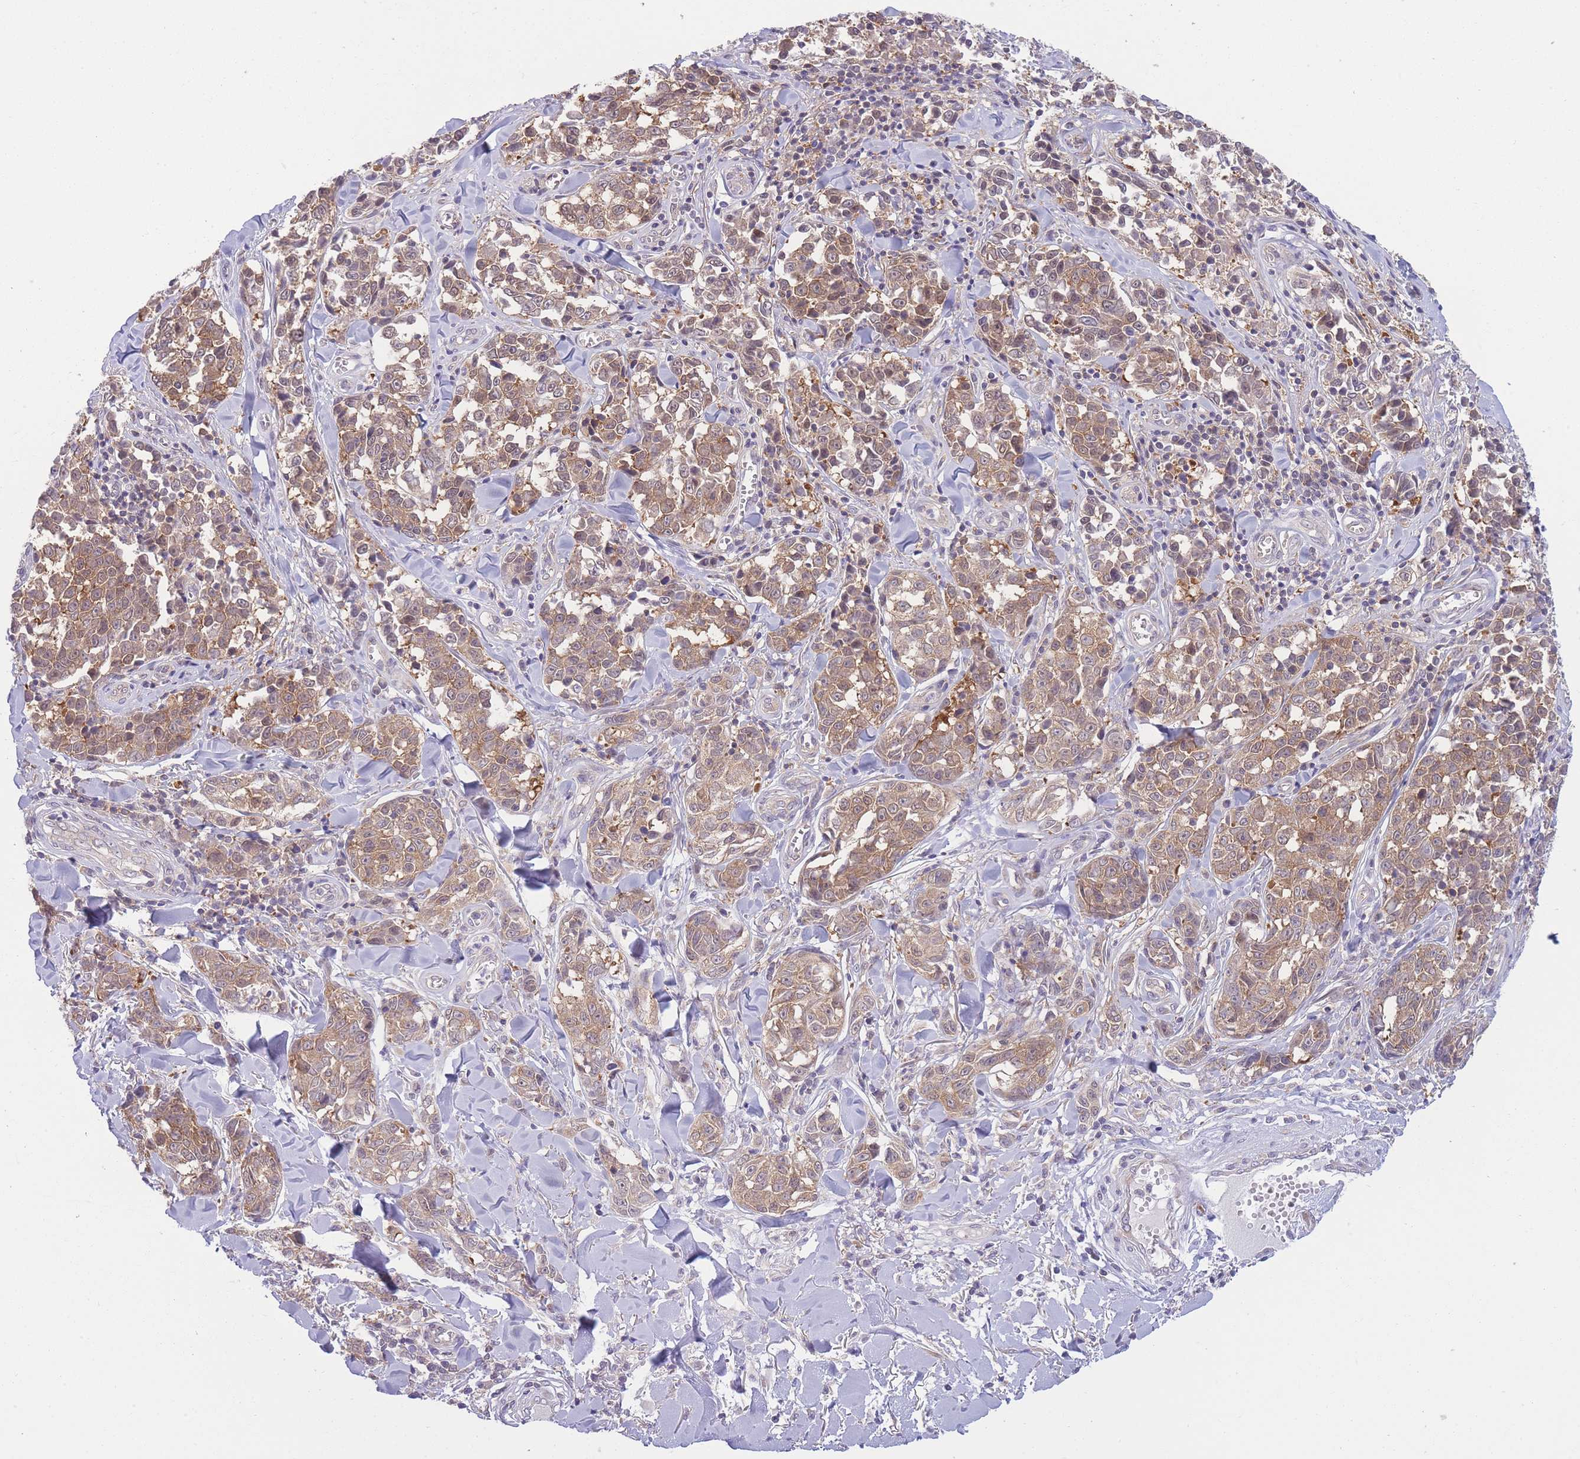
{"staining": {"intensity": "weak", "quantity": ">75%", "location": "cytoplasmic/membranous"}, "tissue": "melanoma", "cell_type": "Tumor cells", "image_type": "cancer", "snomed": [{"axis": "morphology", "description": "Malignant melanoma, NOS"}, {"axis": "topography", "description": "Skin"}], "caption": "A brown stain labels weak cytoplasmic/membranous positivity of a protein in melanoma tumor cells. The protein is stained brown, and the nuclei are stained in blue (DAB IHC with brightfield microscopy, high magnification).", "gene": "PFDN6", "patient": {"sex": "female", "age": 64}}